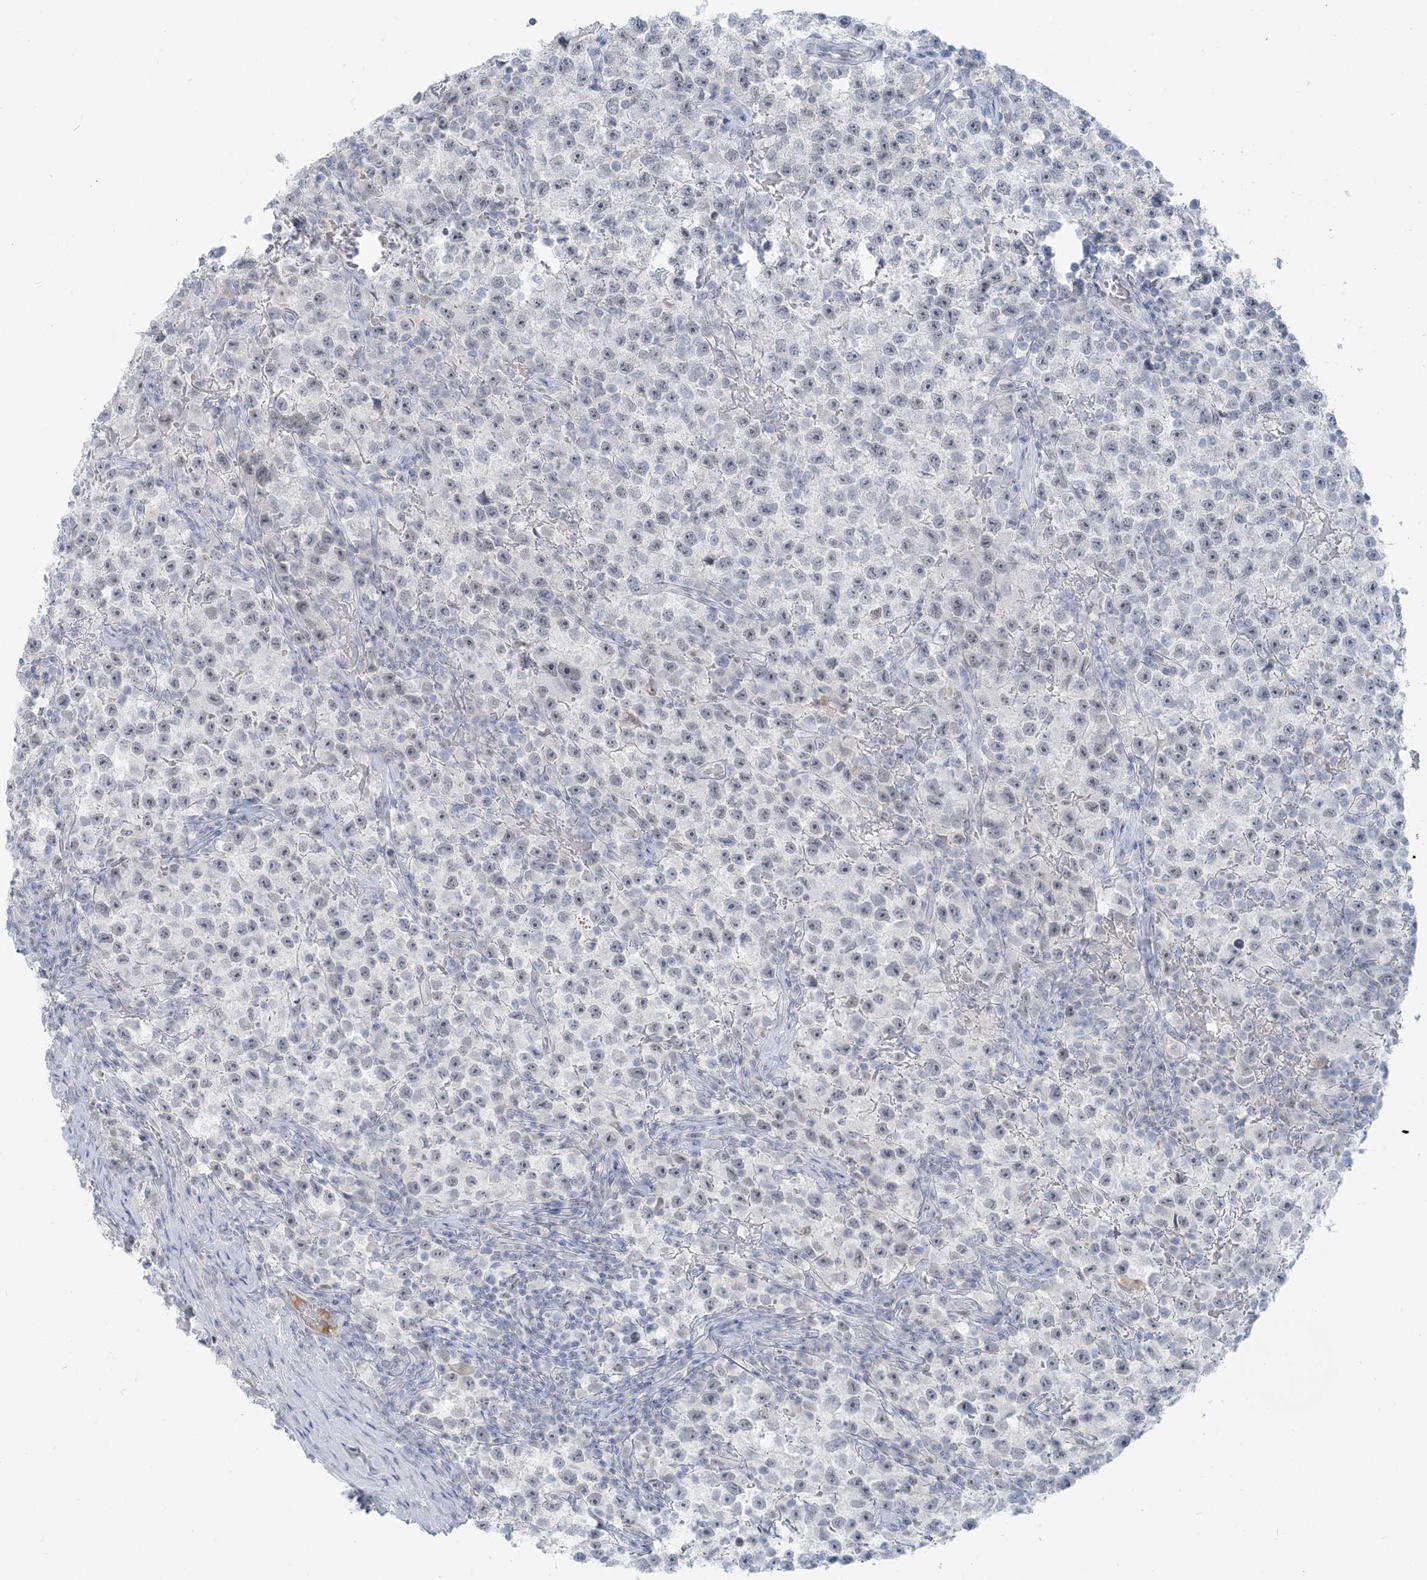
{"staining": {"intensity": "negative", "quantity": "none", "location": "none"}, "tissue": "testis cancer", "cell_type": "Tumor cells", "image_type": "cancer", "snomed": [{"axis": "morphology", "description": "Seminoma, NOS"}, {"axis": "topography", "description": "Testis"}], "caption": "Seminoma (testis) stained for a protein using immunohistochemistry reveals no staining tumor cells.", "gene": "SCML1", "patient": {"sex": "male", "age": 22}}